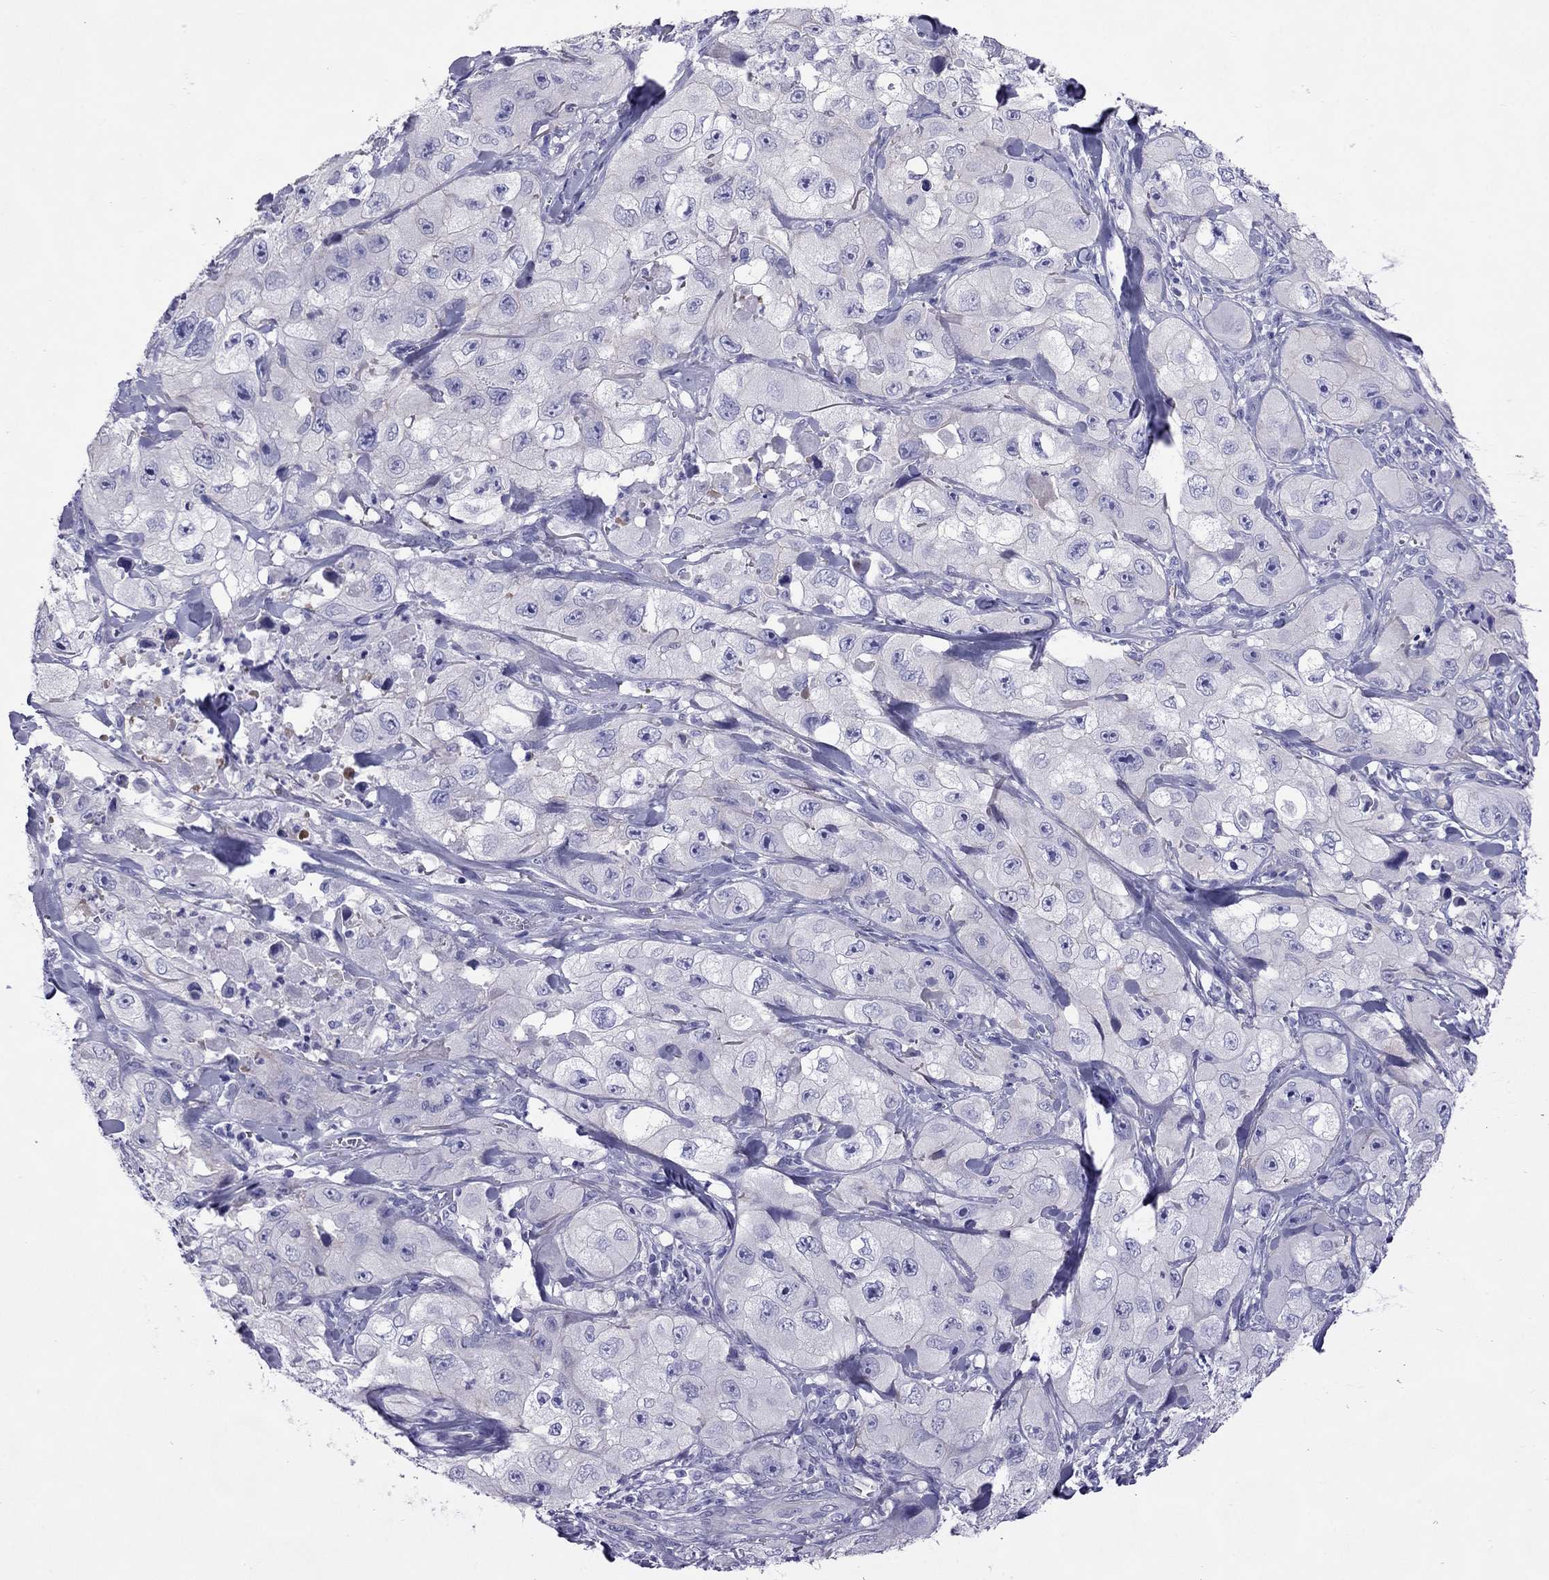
{"staining": {"intensity": "negative", "quantity": "none", "location": "none"}, "tissue": "skin cancer", "cell_type": "Tumor cells", "image_type": "cancer", "snomed": [{"axis": "morphology", "description": "Squamous cell carcinoma, NOS"}, {"axis": "topography", "description": "Skin"}, {"axis": "topography", "description": "Subcutis"}], "caption": "This is an IHC histopathology image of human skin squamous cell carcinoma. There is no expression in tumor cells.", "gene": "MYL11", "patient": {"sex": "male", "age": 73}}